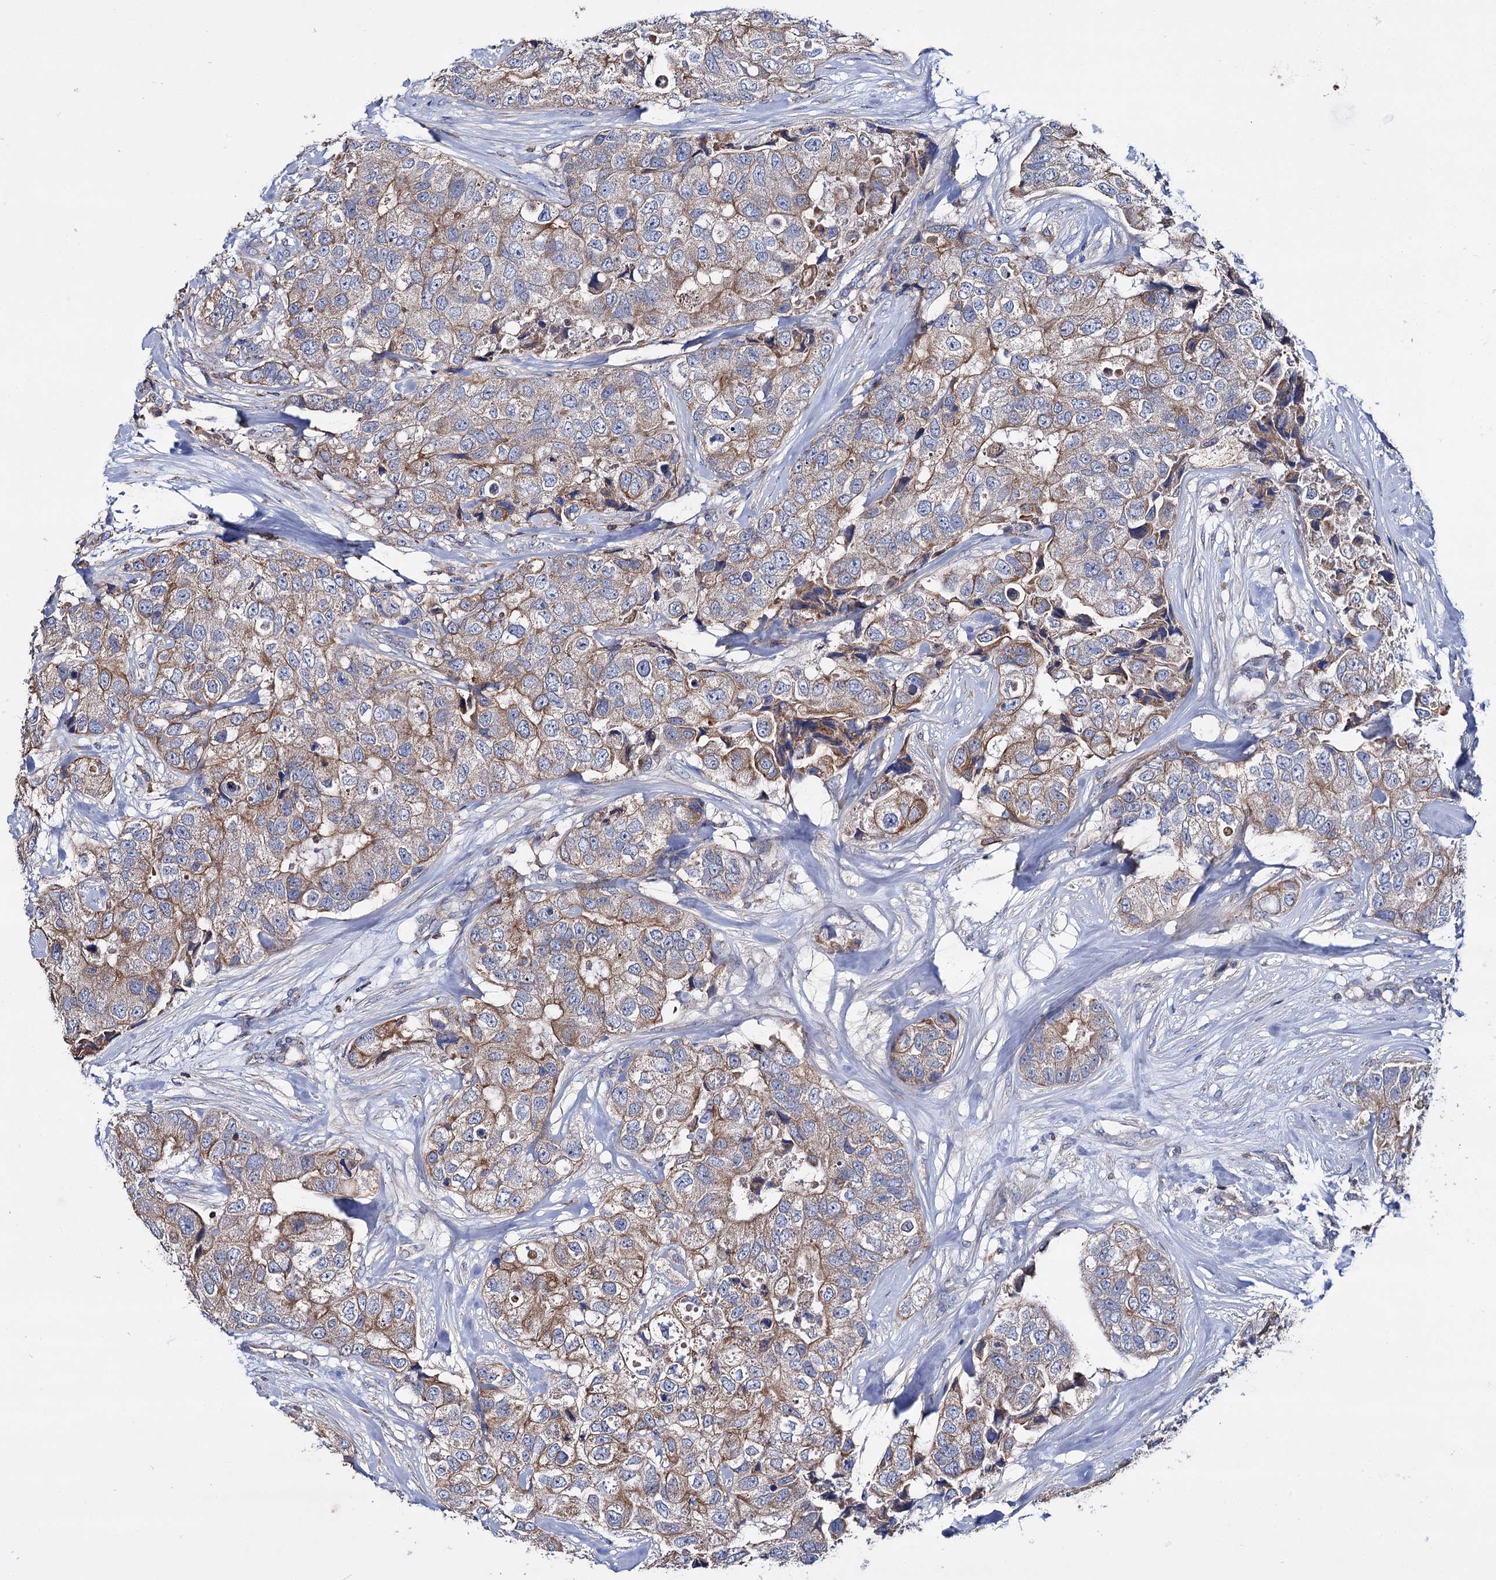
{"staining": {"intensity": "moderate", "quantity": ">75%", "location": "cytoplasmic/membranous"}, "tissue": "breast cancer", "cell_type": "Tumor cells", "image_type": "cancer", "snomed": [{"axis": "morphology", "description": "Duct carcinoma"}, {"axis": "topography", "description": "Breast"}], "caption": "Moderate cytoplasmic/membranous expression is identified in approximately >75% of tumor cells in infiltrating ductal carcinoma (breast).", "gene": "UBASH3B", "patient": {"sex": "female", "age": 62}}